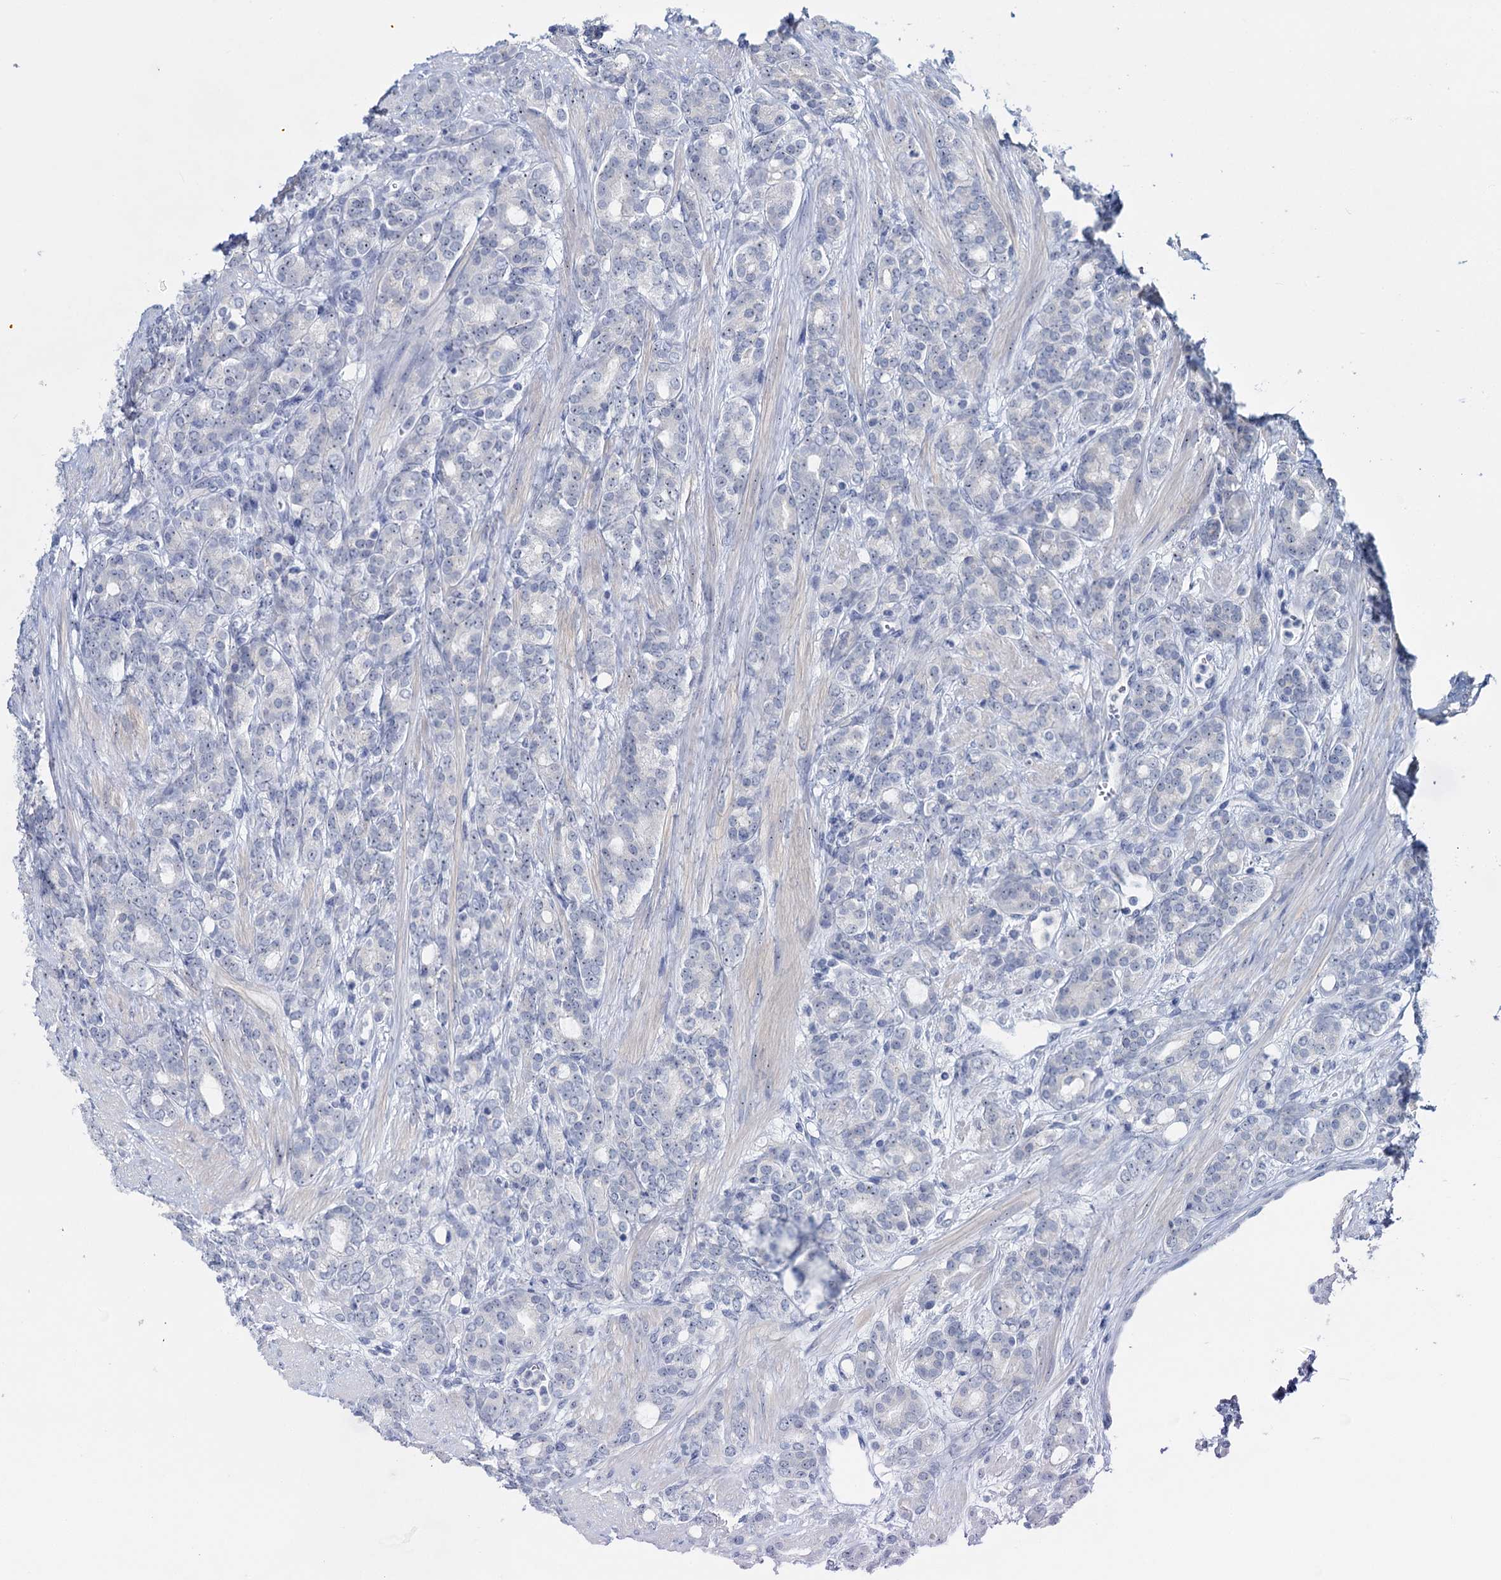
{"staining": {"intensity": "negative", "quantity": "none", "location": "none"}, "tissue": "prostate cancer", "cell_type": "Tumor cells", "image_type": "cancer", "snomed": [{"axis": "morphology", "description": "Adenocarcinoma, High grade"}, {"axis": "topography", "description": "Prostate"}], "caption": "Tumor cells show no significant expression in prostate cancer. The staining is performed using DAB (3,3'-diaminobenzidine) brown chromogen with nuclei counter-stained in using hematoxylin.", "gene": "SFN", "patient": {"sex": "male", "age": 62}}